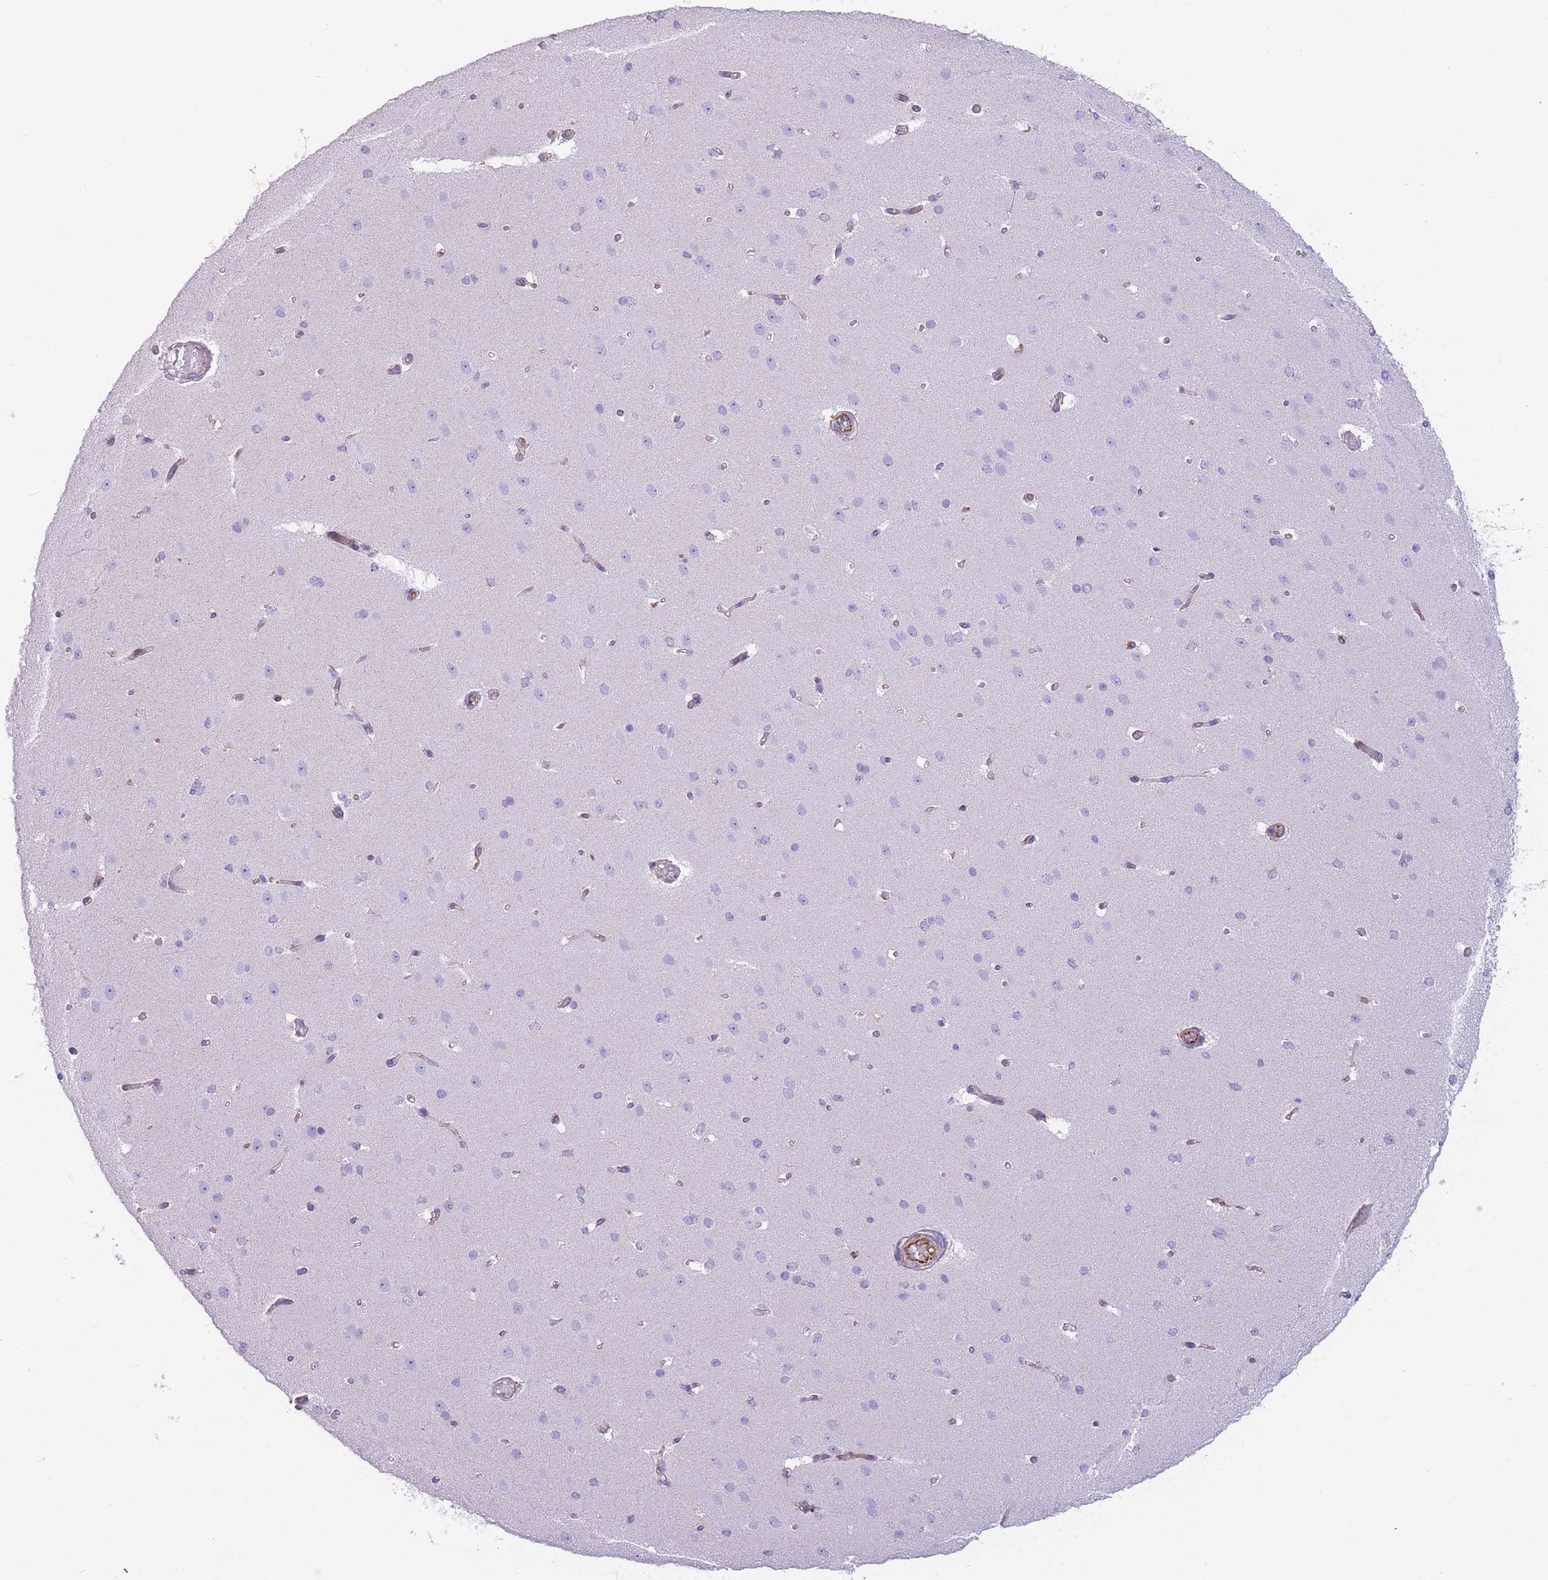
{"staining": {"intensity": "moderate", "quantity": ">75%", "location": "cytoplasmic/membranous"}, "tissue": "cerebral cortex", "cell_type": "Endothelial cells", "image_type": "normal", "snomed": [{"axis": "morphology", "description": "Normal tissue, NOS"}, {"axis": "morphology", "description": "Inflammation, NOS"}, {"axis": "topography", "description": "Cerebral cortex"}], "caption": "Endothelial cells show medium levels of moderate cytoplasmic/membranous positivity in about >75% of cells in unremarkable human cerebral cortex.", "gene": "ATP5MF", "patient": {"sex": "male", "age": 6}}